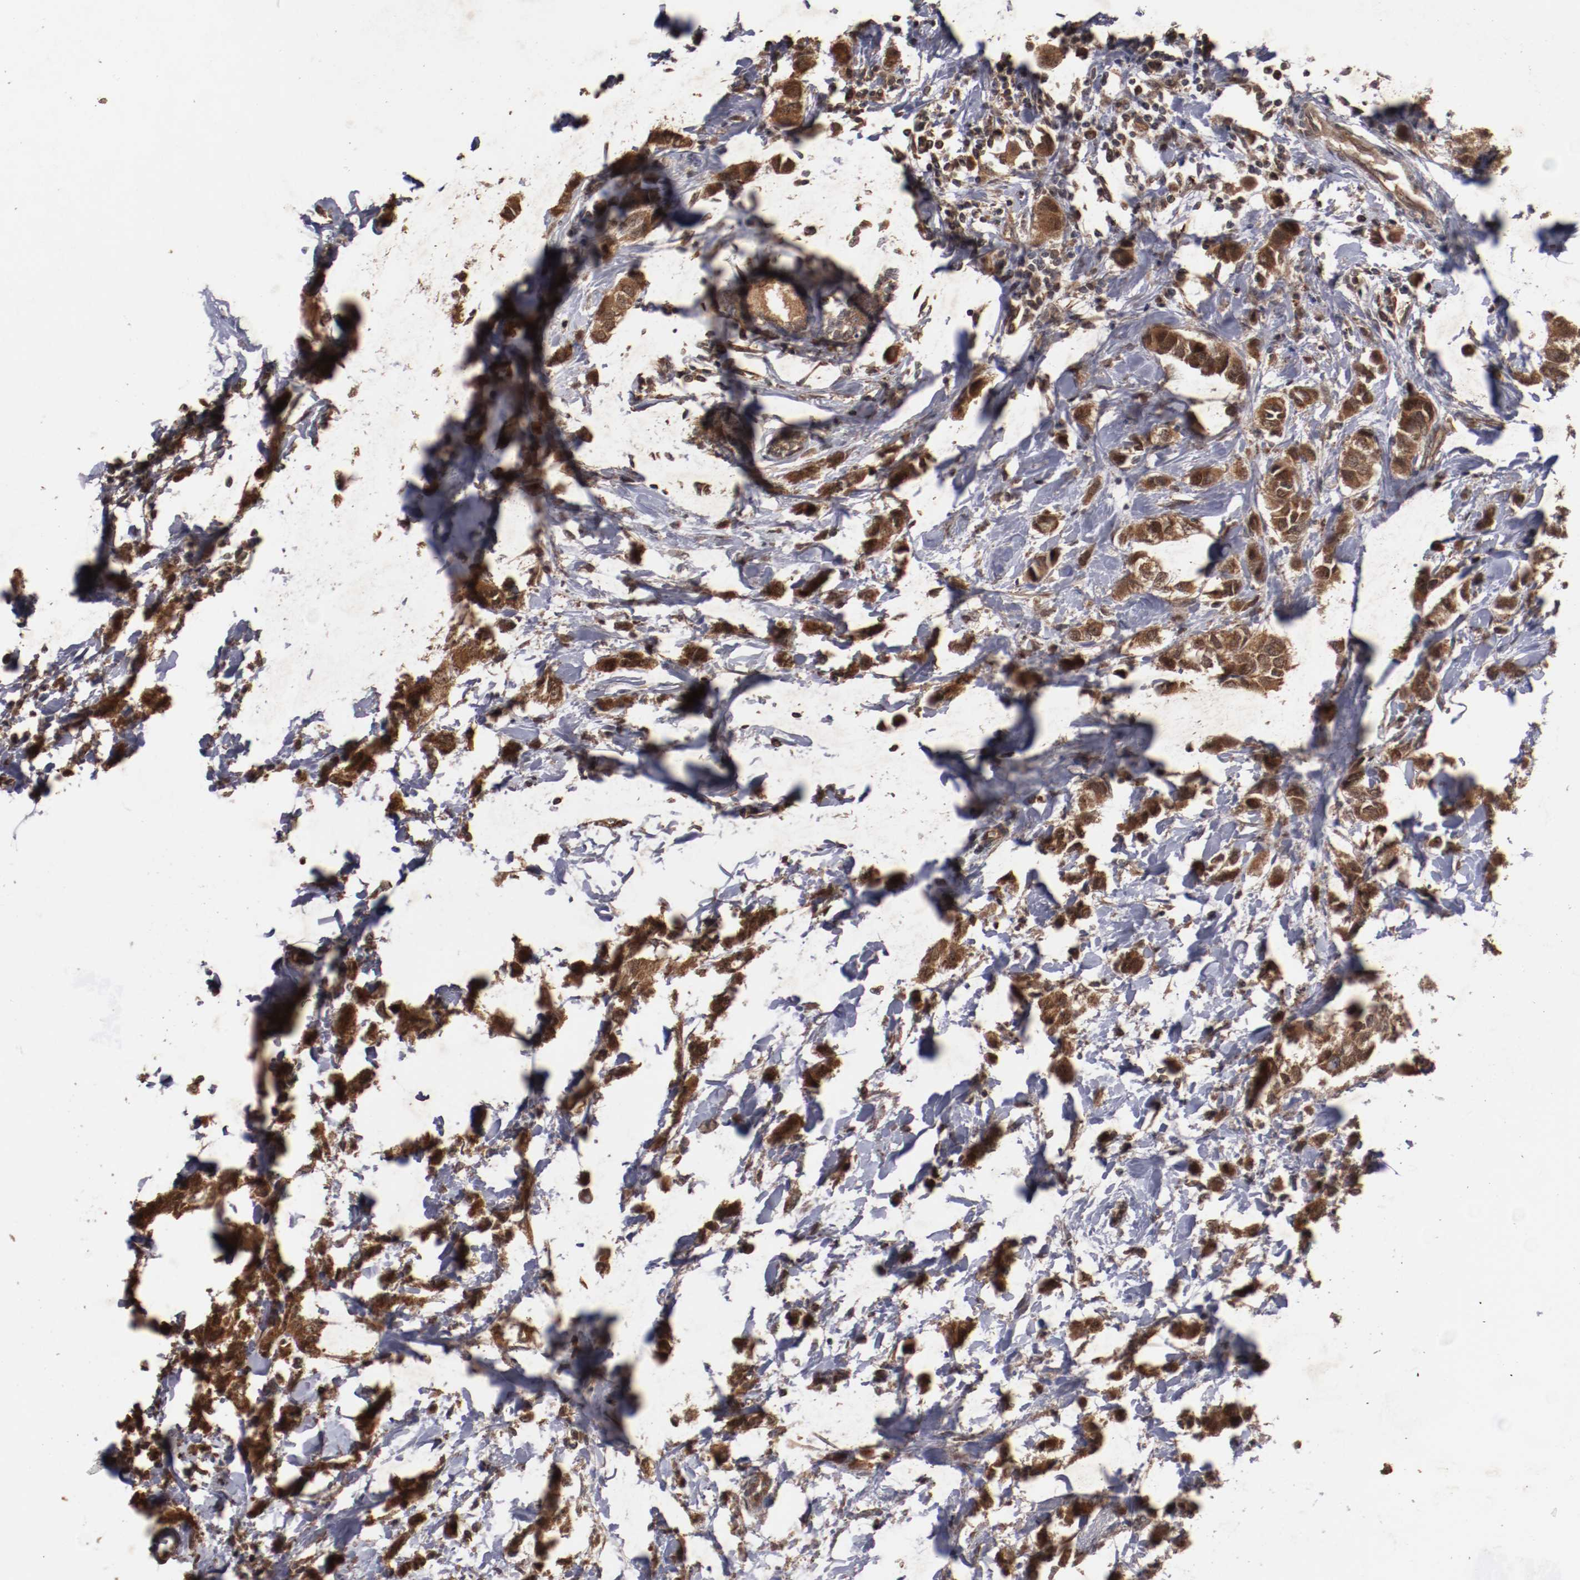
{"staining": {"intensity": "strong", "quantity": ">75%", "location": "cytoplasmic/membranous"}, "tissue": "breast cancer", "cell_type": "Tumor cells", "image_type": "cancer", "snomed": [{"axis": "morphology", "description": "Normal tissue, NOS"}, {"axis": "morphology", "description": "Duct carcinoma"}, {"axis": "topography", "description": "Breast"}], "caption": "High-power microscopy captured an immunohistochemistry photomicrograph of breast cancer, revealing strong cytoplasmic/membranous expression in about >75% of tumor cells.", "gene": "TENM1", "patient": {"sex": "female", "age": 50}}